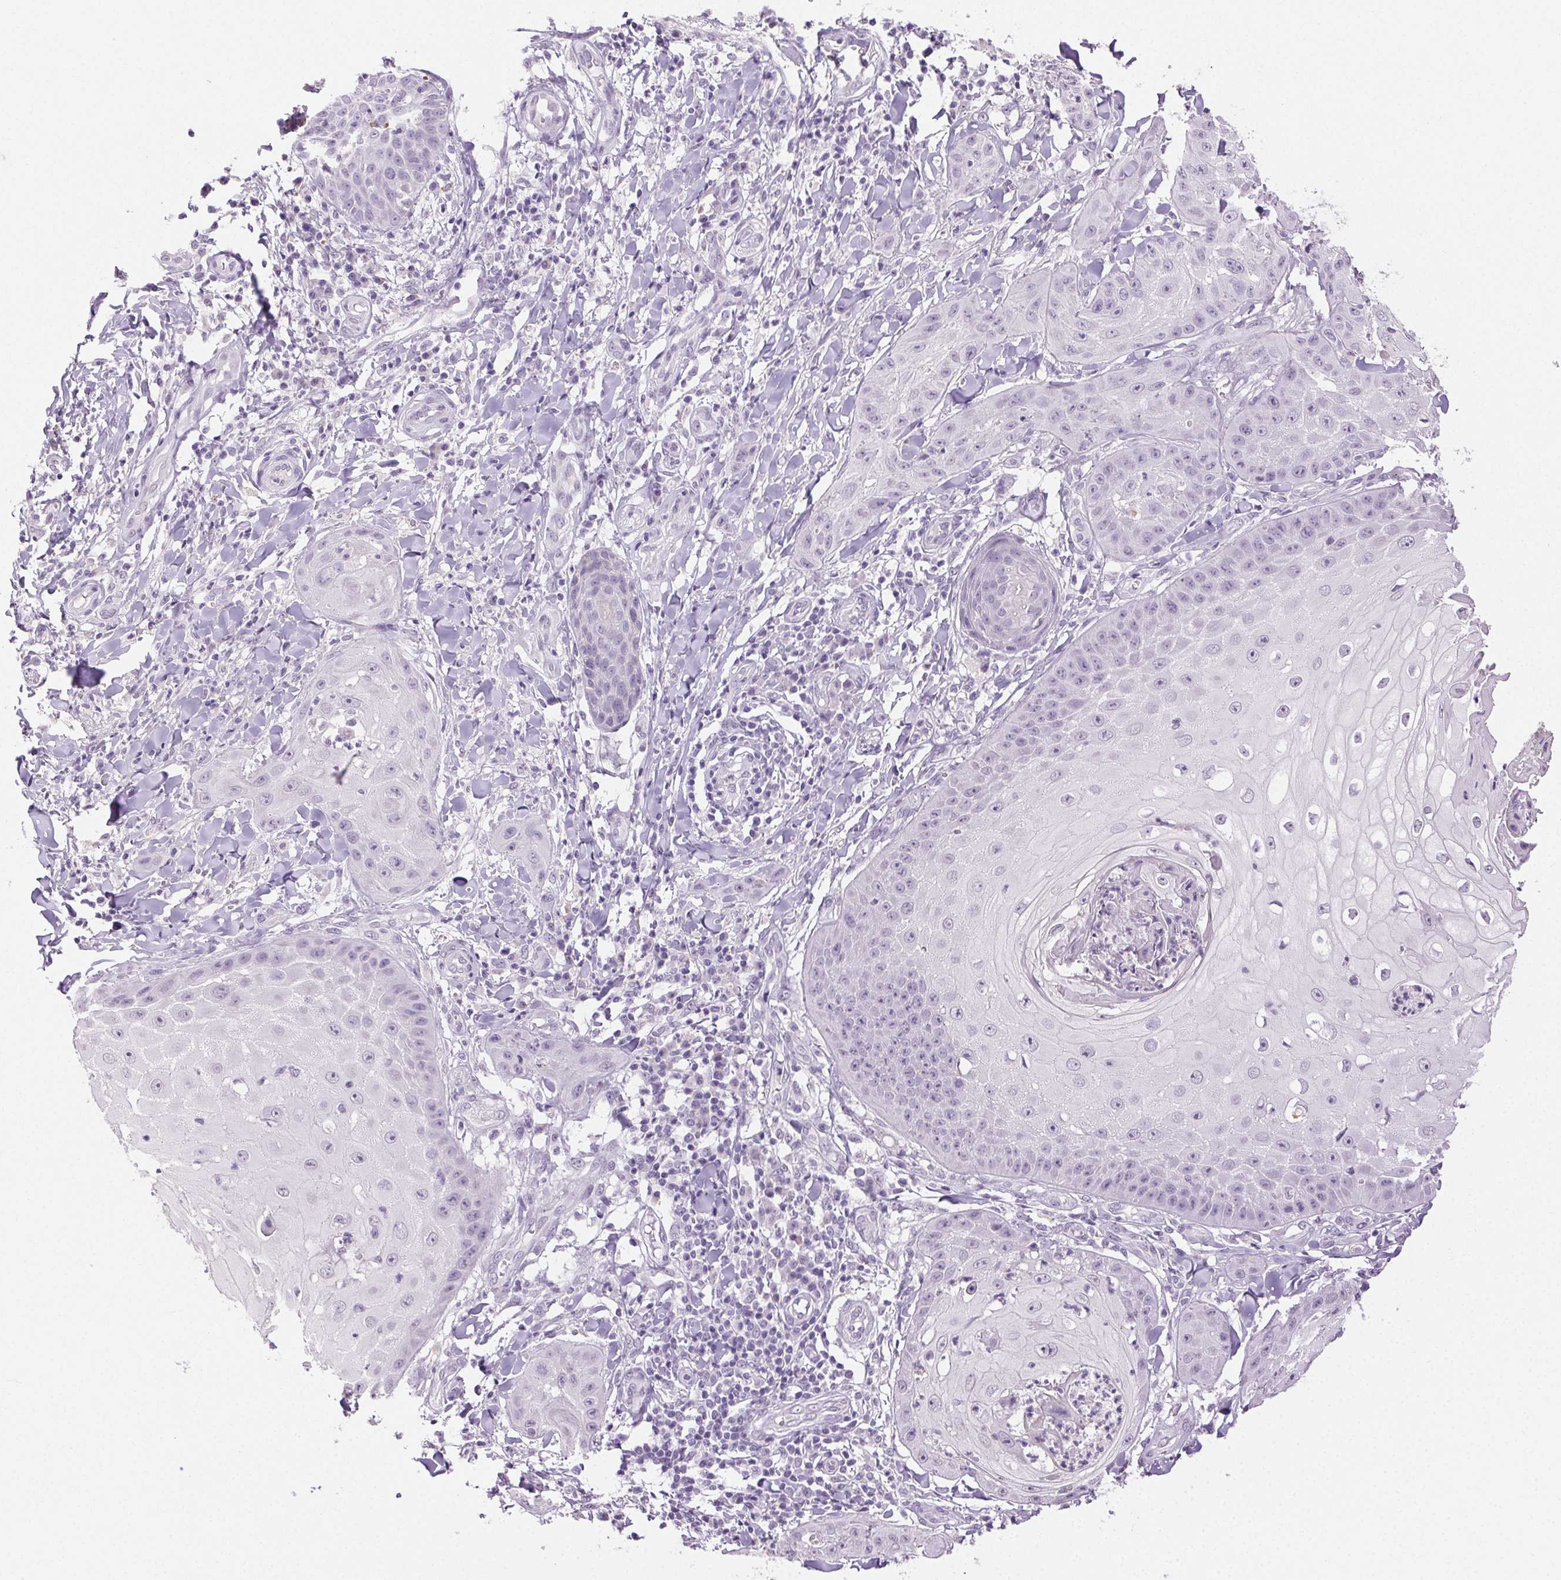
{"staining": {"intensity": "negative", "quantity": "none", "location": "none"}, "tissue": "skin cancer", "cell_type": "Tumor cells", "image_type": "cancer", "snomed": [{"axis": "morphology", "description": "Squamous cell carcinoma, NOS"}, {"axis": "topography", "description": "Skin"}], "caption": "Immunohistochemical staining of skin cancer reveals no significant expression in tumor cells.", "gene": "CLDN10", "patient": {"sex": "male", "age": 70}}